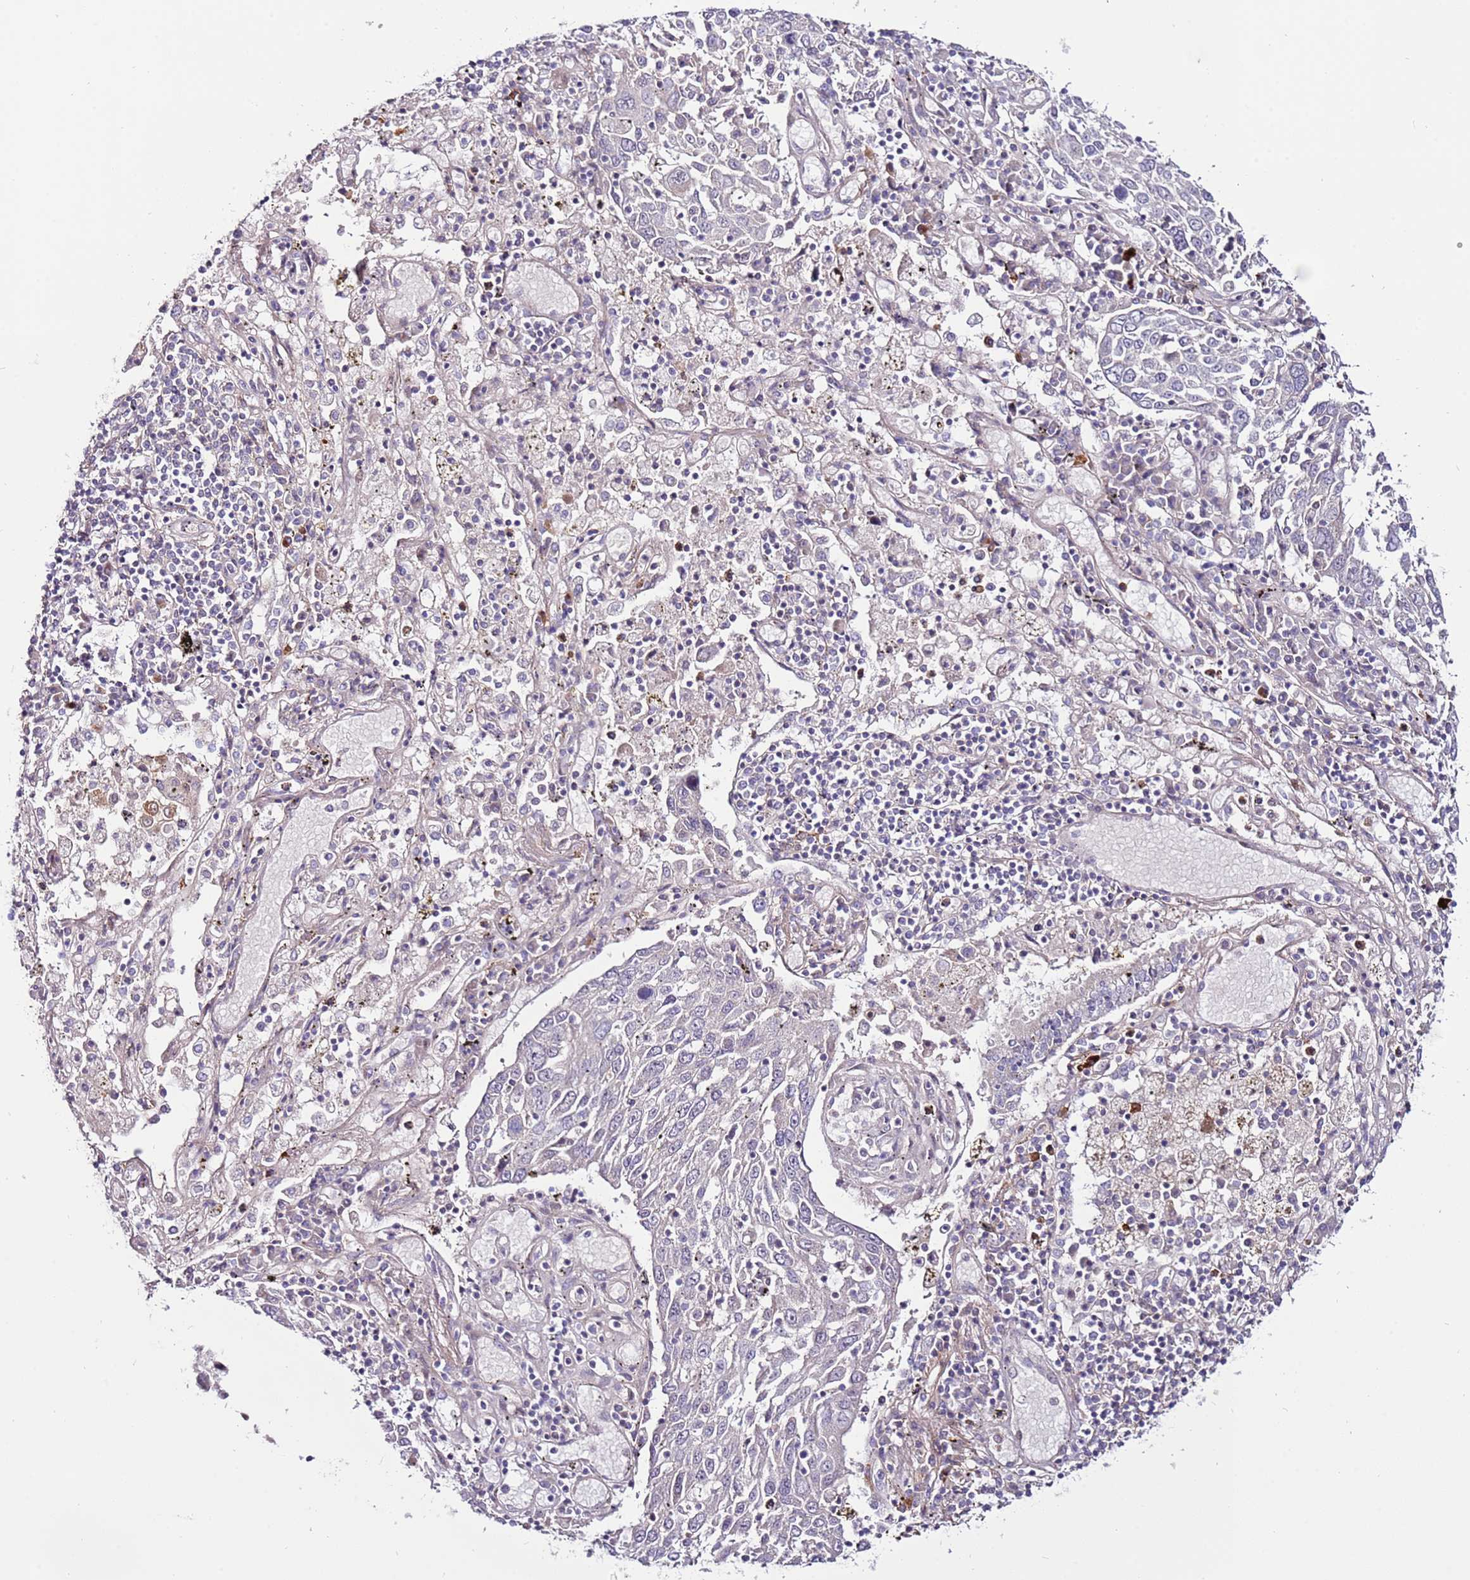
{"staining": {"intensity": "negative", "quantity": "none", "location": "none"}, "tissue": "lung cancer", "cell_type": "Tumor cells", "image_type": "cancer", "snomed": [{"axis": "morphology", "description": "Squamous cell carcinoma, NOS"}, {"axis": "topography", "description": "Lung"}], "caption": "This image is of squamous cell carcinoma (lung) stained with immunohistochemistry (IHC) to label a protein in brown with the nuclei are counter-stained blue. There is no expression in tumor cells.", "gene": "MTG2", "patient": {"sex": "male", "age": 65}}